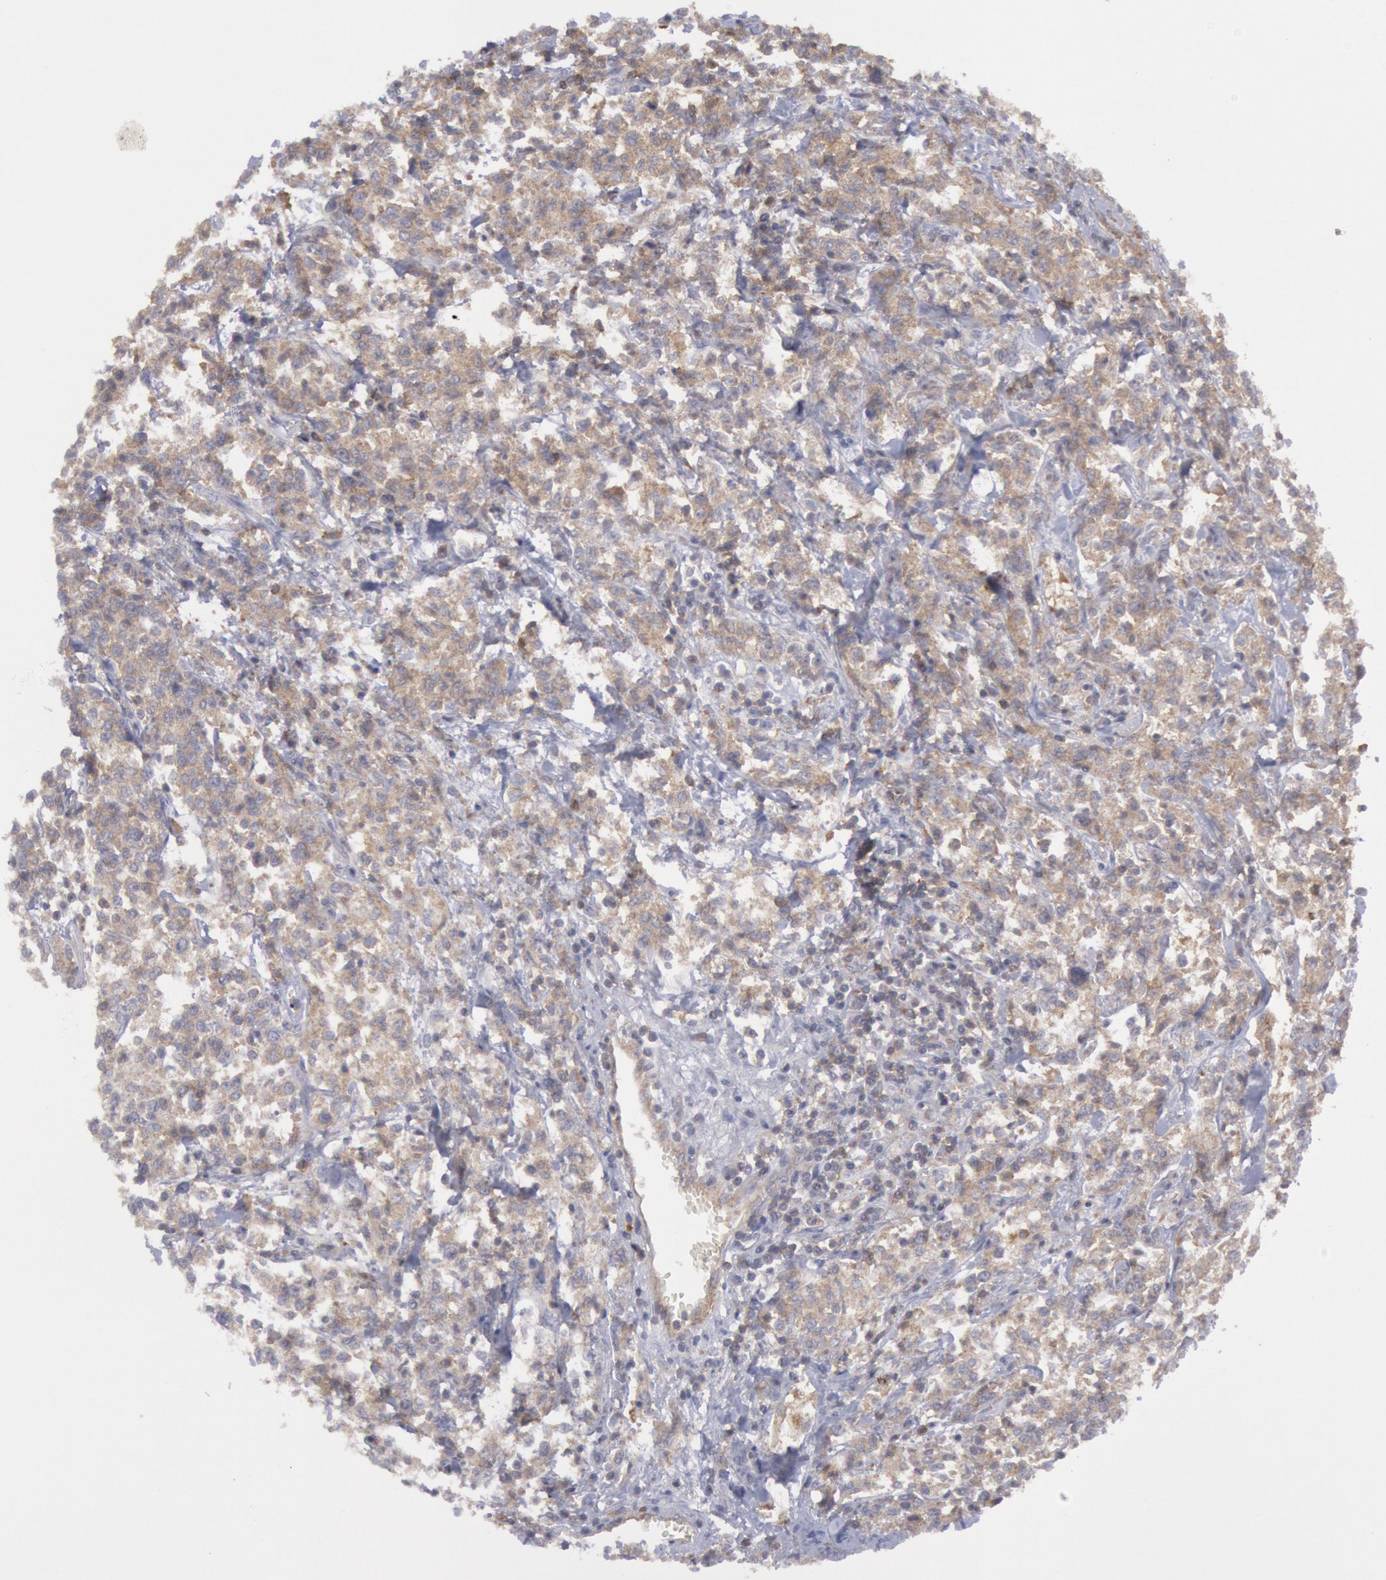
{"staining": {"intensity": "weak", "quantity": "25%-75%", "location": "cytoplasmic/membranous"}, "tissue": "lymphoma", "cell_type": "Tumor cells", "image_type": "cancer", "snomed": [{"axis": "morphology", "description": "Malignant lymphoma, non-Hodgkin's type, Low grade"}, {"axis": "topography", "description": "Small intestine"}], "caption": "Protein staining of lymphoma tissue displays weak cytoplasmic/membranous positivity in approximately 25%-75% of tumor cells. The protein of interest is stained brown, and the nuclei are stained in blue (DAB (3,3'-diaminobenzidine) IHC with brightfield microscopy, high magnification).", "gene": "IKBKB", "patient": {"sex": "female", "age": 59}}